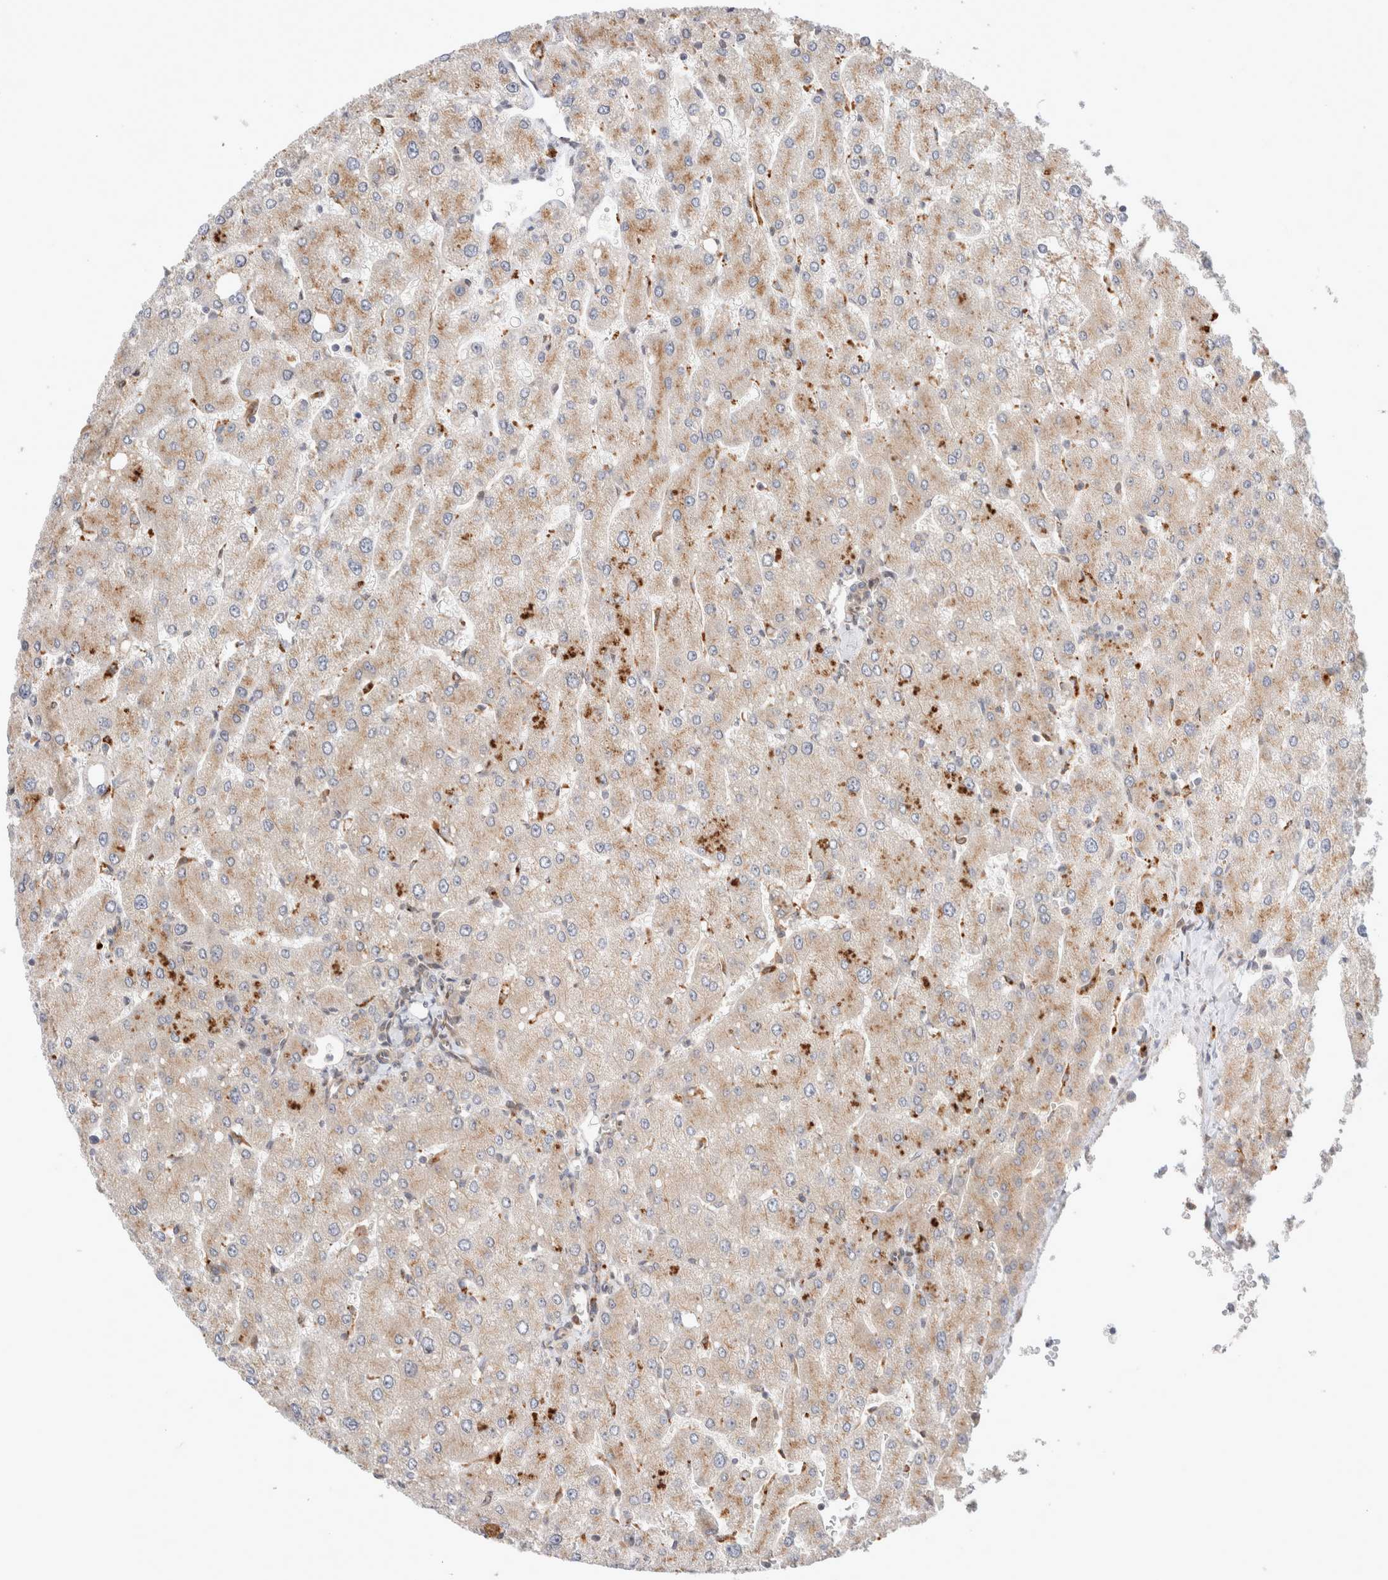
{"staining": {"intensity": "weak", "quantity": ">75%", "location": "cytoplasmic/membranous"}, "tissue": "liver", "cell_type": "Cholangiocytes", "image_type": "normal", "snomed": [{"axis": "morphology", "description": "Normal tissue, NOS"}, {"axis": "topography", "description": "Liver"}], "caption": "Protein staining of benign liver reveals weak cytoplasmic/membranous positivity in approximately >75% of cholangiocytes.", "gene": "GCN1", "patient": {"sex": "male", "age": 55}}